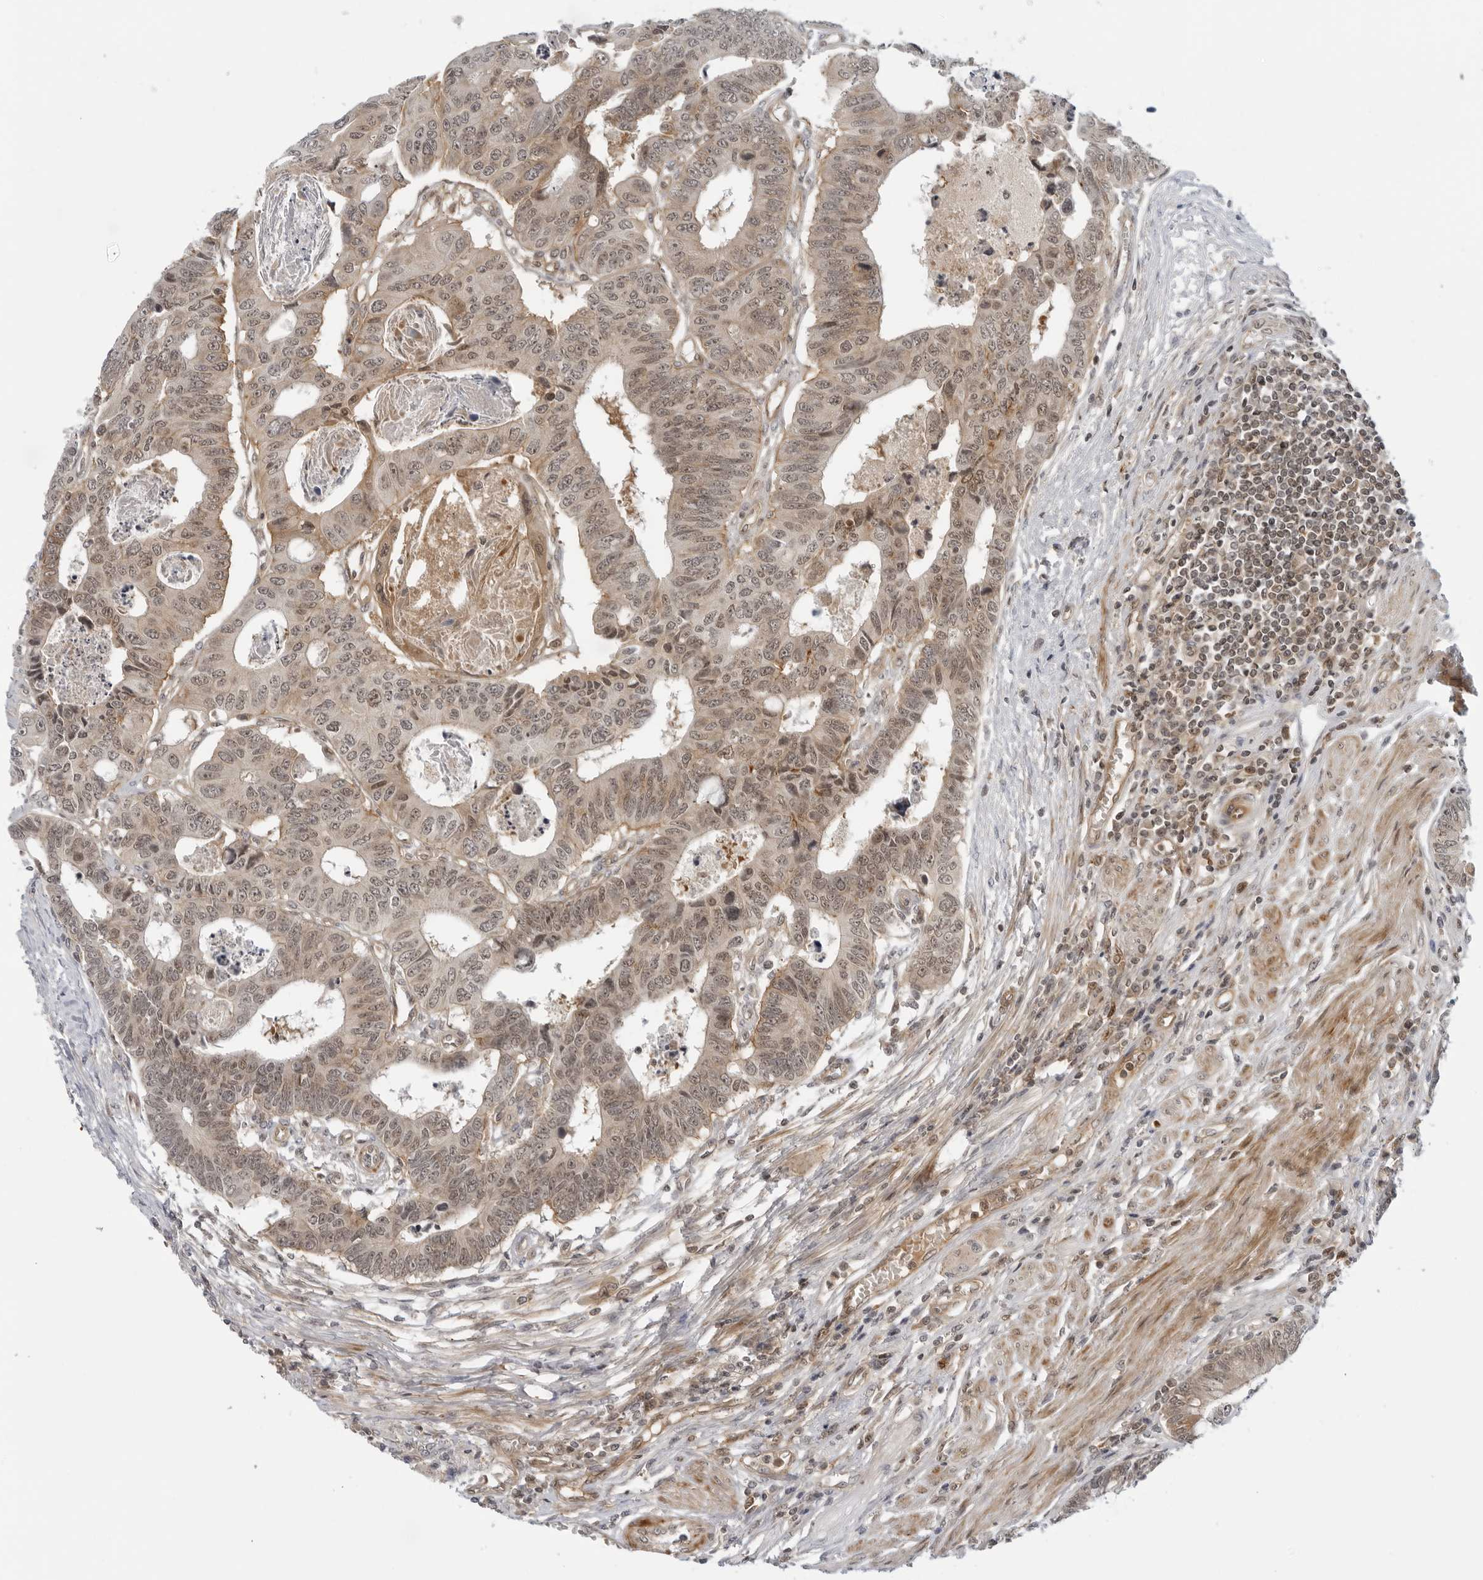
{"staining": {"intensity": "moderate", "quantity": ">75%", "location": "nuclear"}, "tissue": "colorectal cancer", "cell_type": "Tumor cells", "image_type": "cancer", "snomed": [{"axis": "morphology", "description": "Adenocarcinoma, NOS"}, {"axis": "topography", "description": "Rectum"}], "caption": "A micrograph showing moderate nuclear expression in approximately >75% of tumor cells in adenocarcinoma (colorectal), as visualized by brown immunohistochemical staining.", "gene": "SUGCT", "patient": {"sex": "male", "age": 84}}